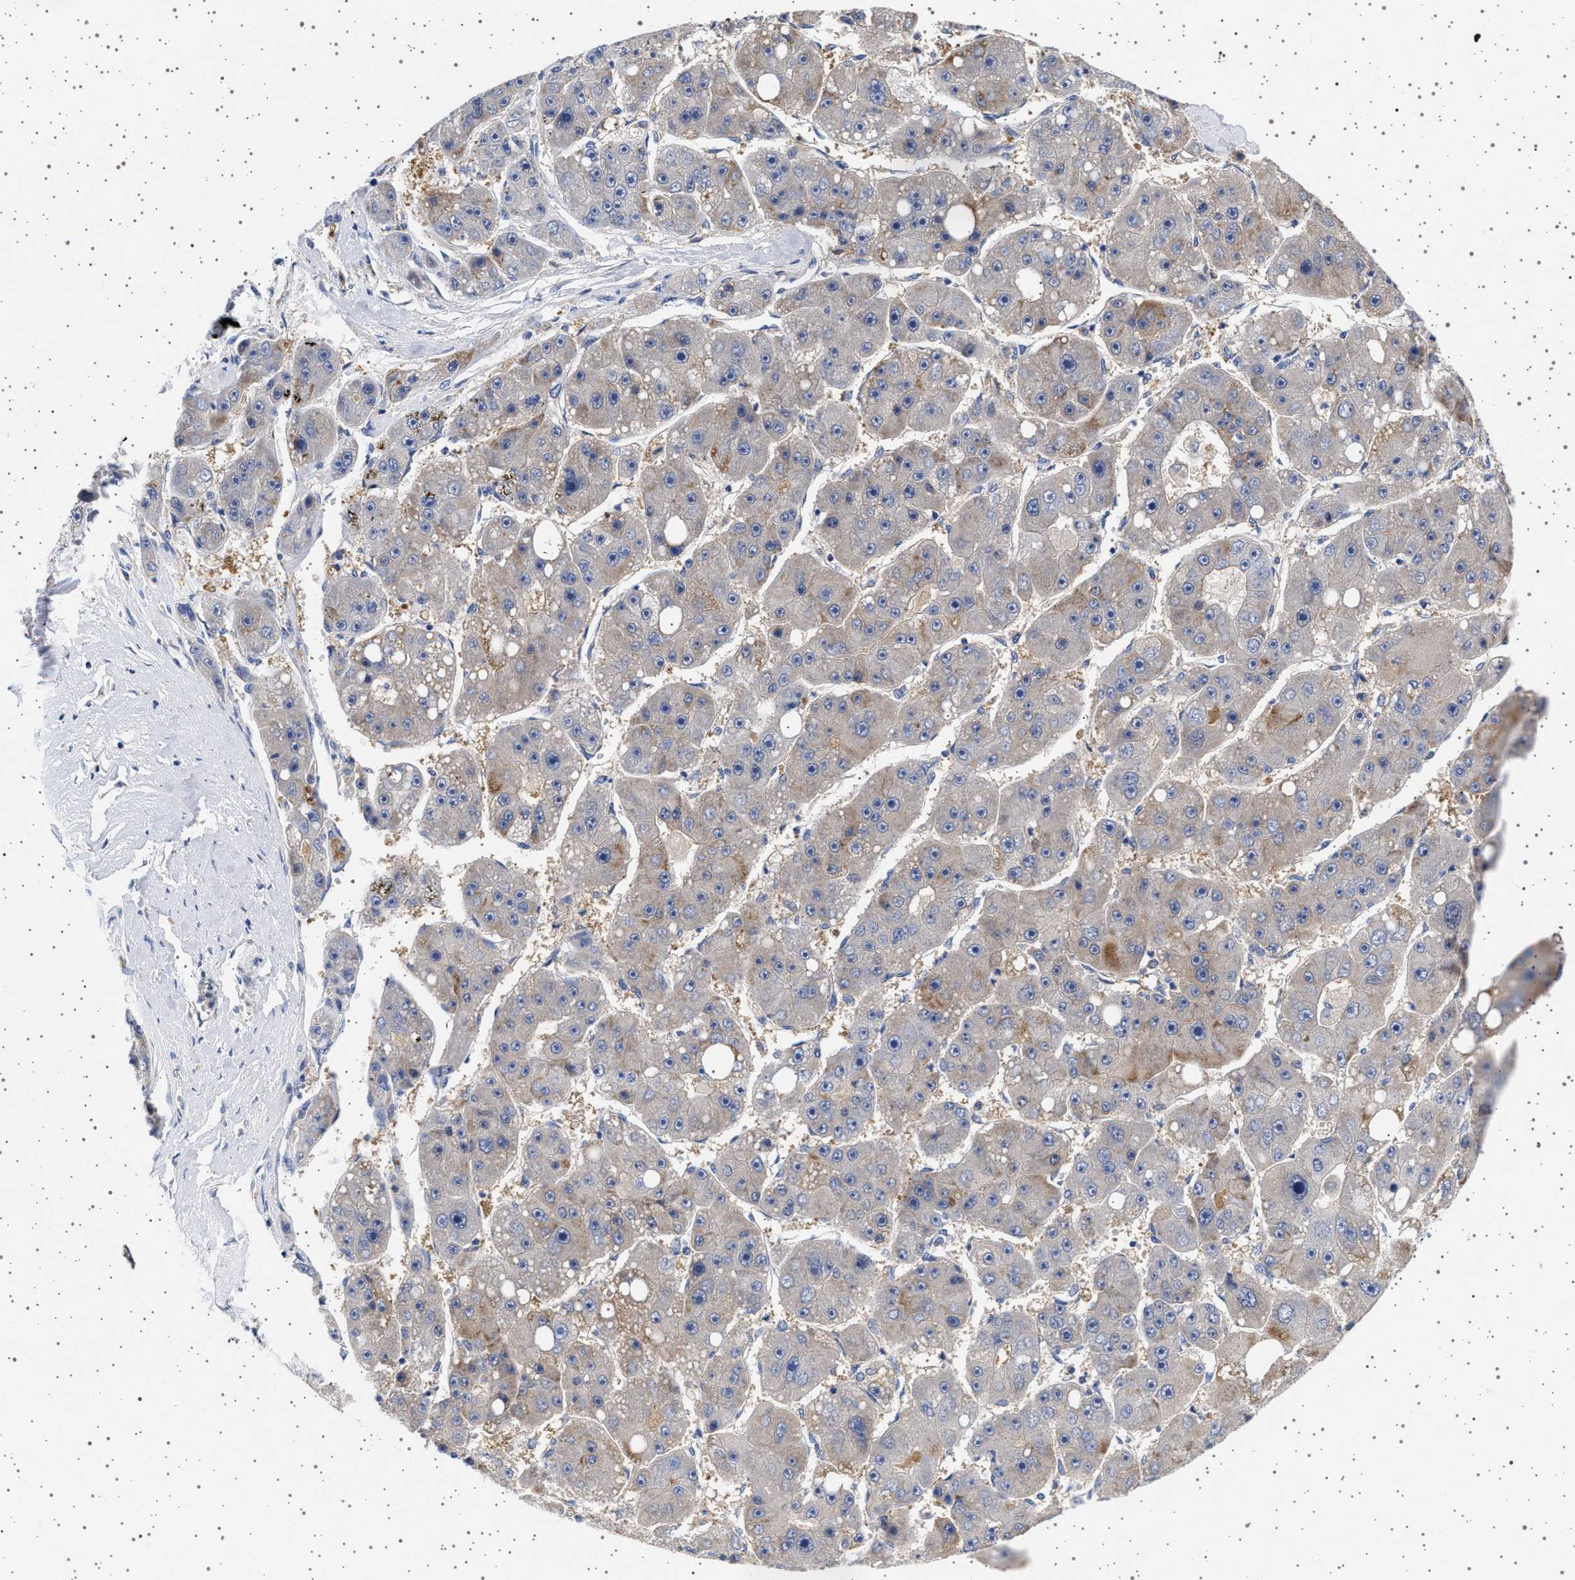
{"staining": {"intensity": "weak", "quantity": "<25%", "location": "cytoplasmic/membranous"}, "tissue": "liver cancer", "cell_type": "Tumor cells", "image_type": "cancer", "snomed": [{"axis": "morphology", "description": "Carcinoma, Hepatocellular, NOS"}, {"axis": "topography", "description": "Liver"}], "caption": "This is a image of IHC staining of liver hepatocellular carcinoma, which shows no expression in tumor cells.", "gene": "TRMT10B", "patient": {"sex": "female", "age": 61}}